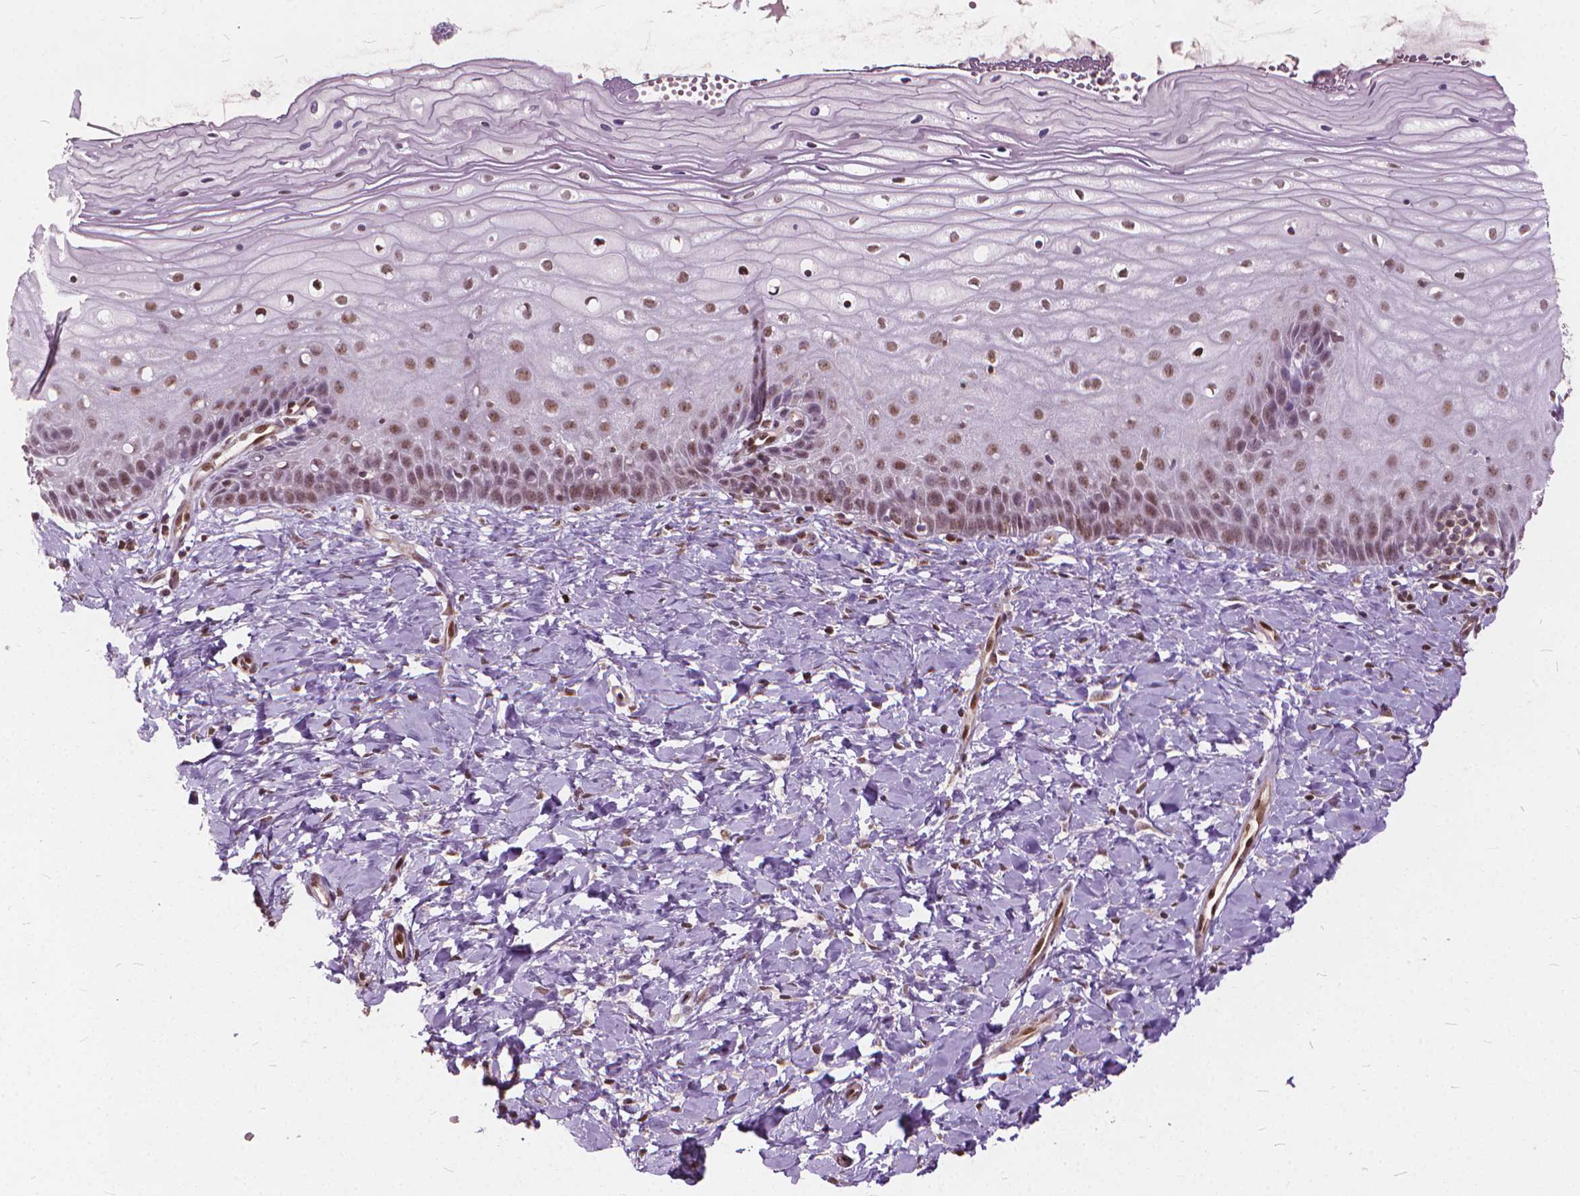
{"staining": {"intensity": "strong", "quantity": ">75%", "location": "nuclear"}, "tissue": "cervix", "cell_type": "Glandular cells", "image_type": "normal", "snomed": [{"axis": "morphology", "description": "Normal tissue, NOS"}, {"axis": "topography", "description": "Cervix"}], "caption": "Glandular cells exhibit high levels of strong nuclear staining in approximately >75% of cells in benign cervix. The protein of interest is stained brown, and the nuclei are stained in blue (DAB IHC with brightfield microscopy, high magnification).", "gene": "STAT5B", "patient": {"sex": "female", "age": 37}}